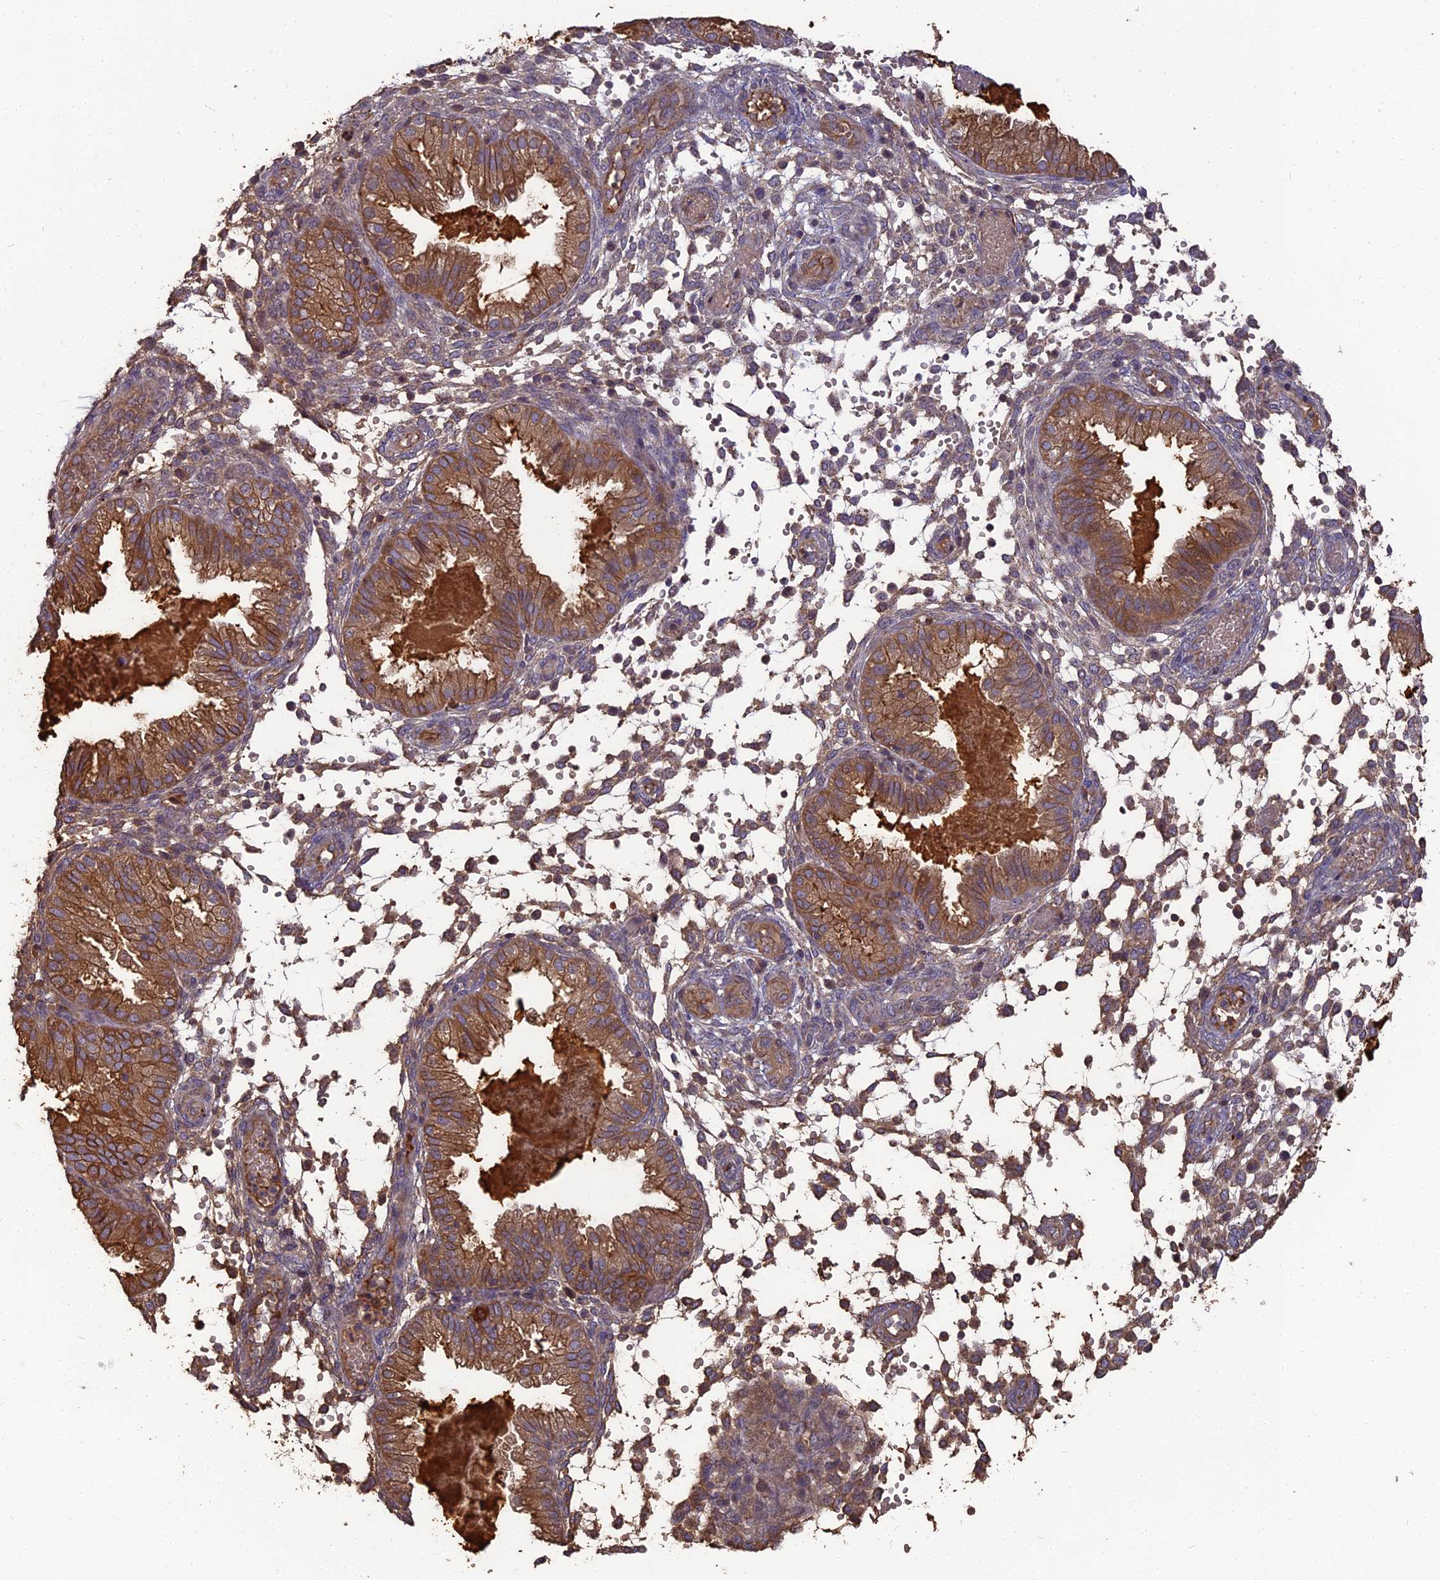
{"staining": {"intensity": "moderate", "quantity": "25%-75%", "location": "cytoplasmic/membranous"}, "tissue": "endometrium", "cell_type": "Cells in endometrial stroma", "image_type": "normal", "snomed": [{"axis": "morphology", "description": "Normal tissue, NOS"}, {"axis": "topography", "description": "Endometrium"}], "caption": "Immunohistochemistry (IHC) (DAB) staining of benign endometrium demonstrates moderate cytoplasmic/membranous protein staining in about 25%-75% of cells in endometrial stroma.", "gene": "ERMAP", "patient": {"sex": "female", "age": 33}}